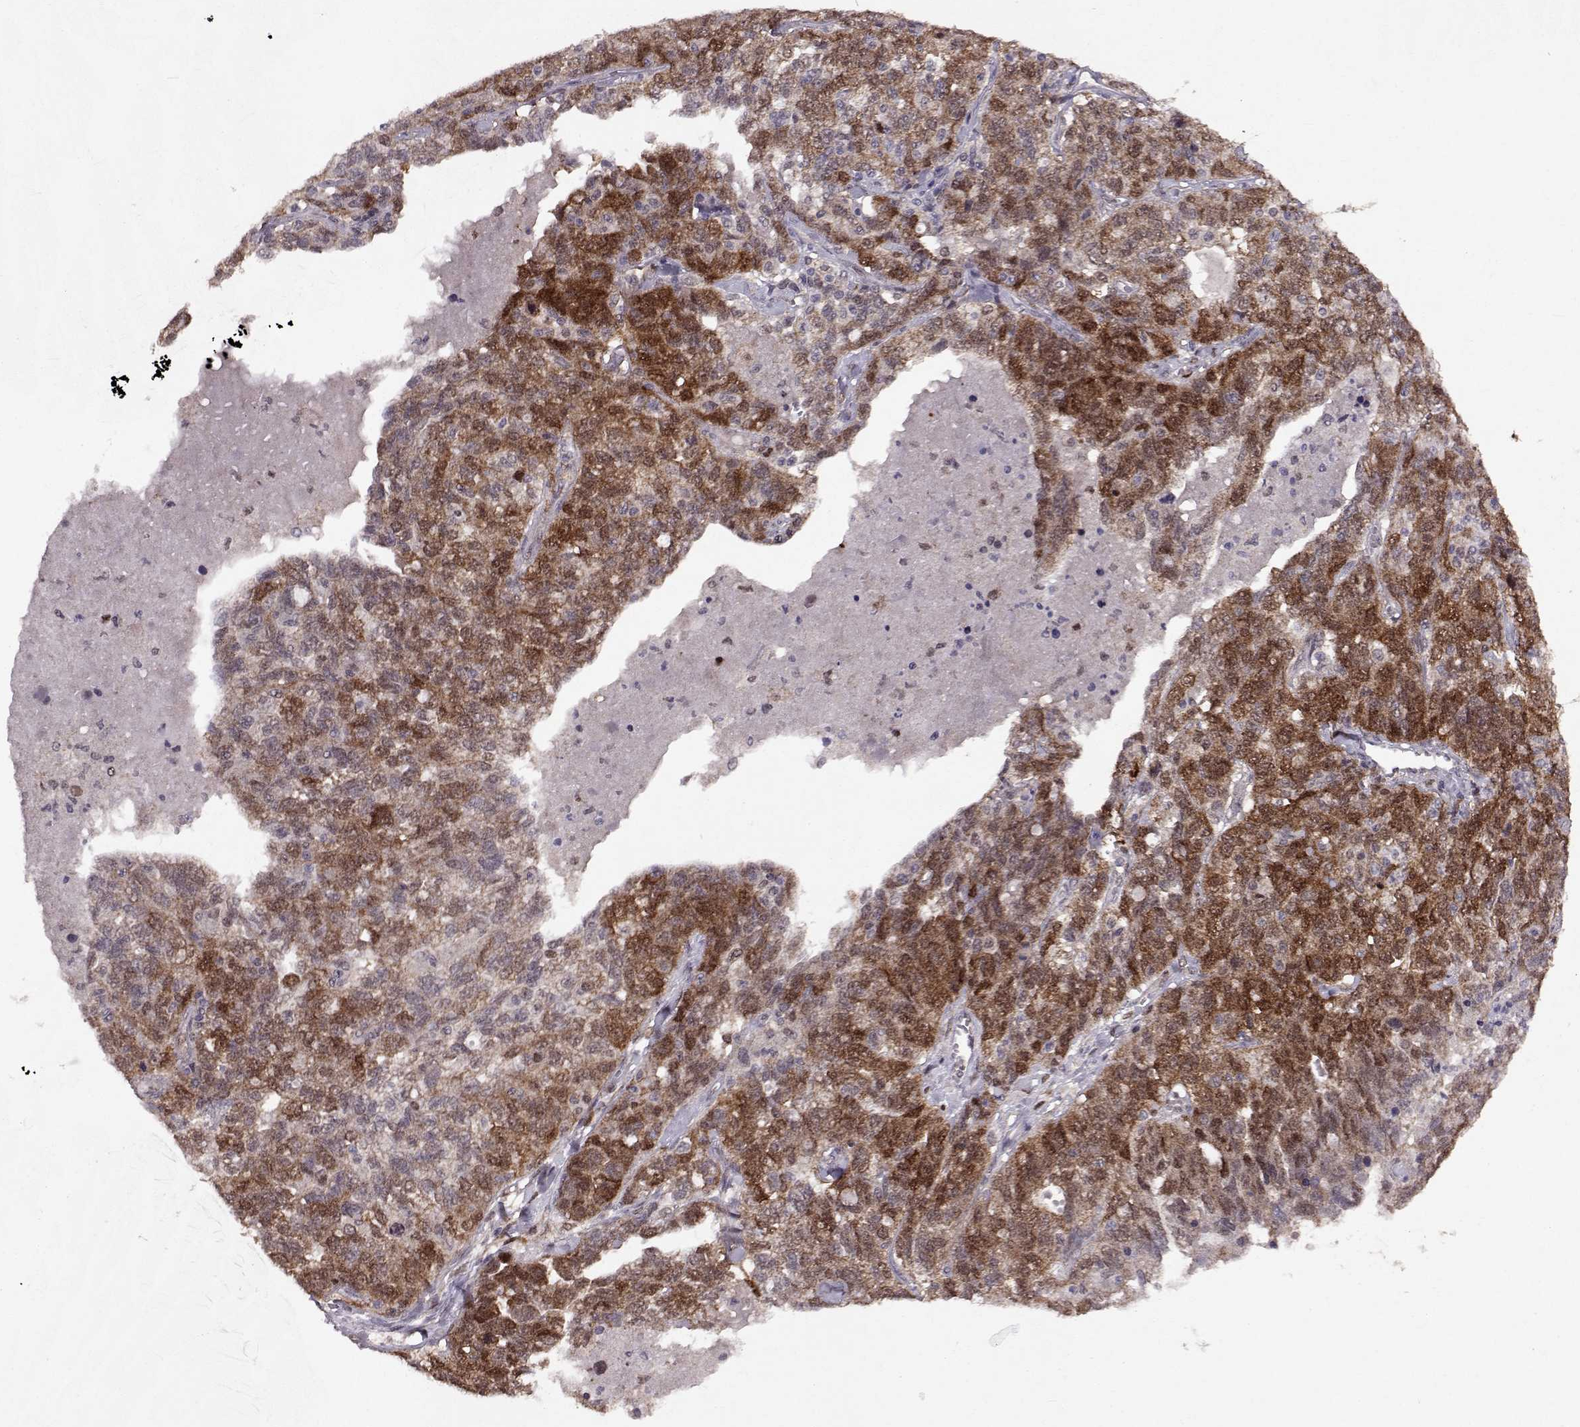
{"staining": {"intensity": "strong", "quantity": ">75%", "location": "cytoplasmic/membranous,nuclear"}, "tissue": "ovarian cancer", "cell_type": "Tumor cells", "image_type": "cancer", "snomed": [{"axis": "morphology", "description": "Cystadenocarcinoma, serous, NOS"}, {"axis": "topography", "description": "Ovary"}], "caption": "Serous cystadenocarcinoma (ovarian) stained with immunohistochemistry demonstrates strong cytoplasmic/membranous and nuclear staining in approximately >75% of tumor cells. (DAB IHC, brown staining for protein, blue staining for nuclei).", "gene": "CDK4", "patient": {"sex": "female", "age": 71}}